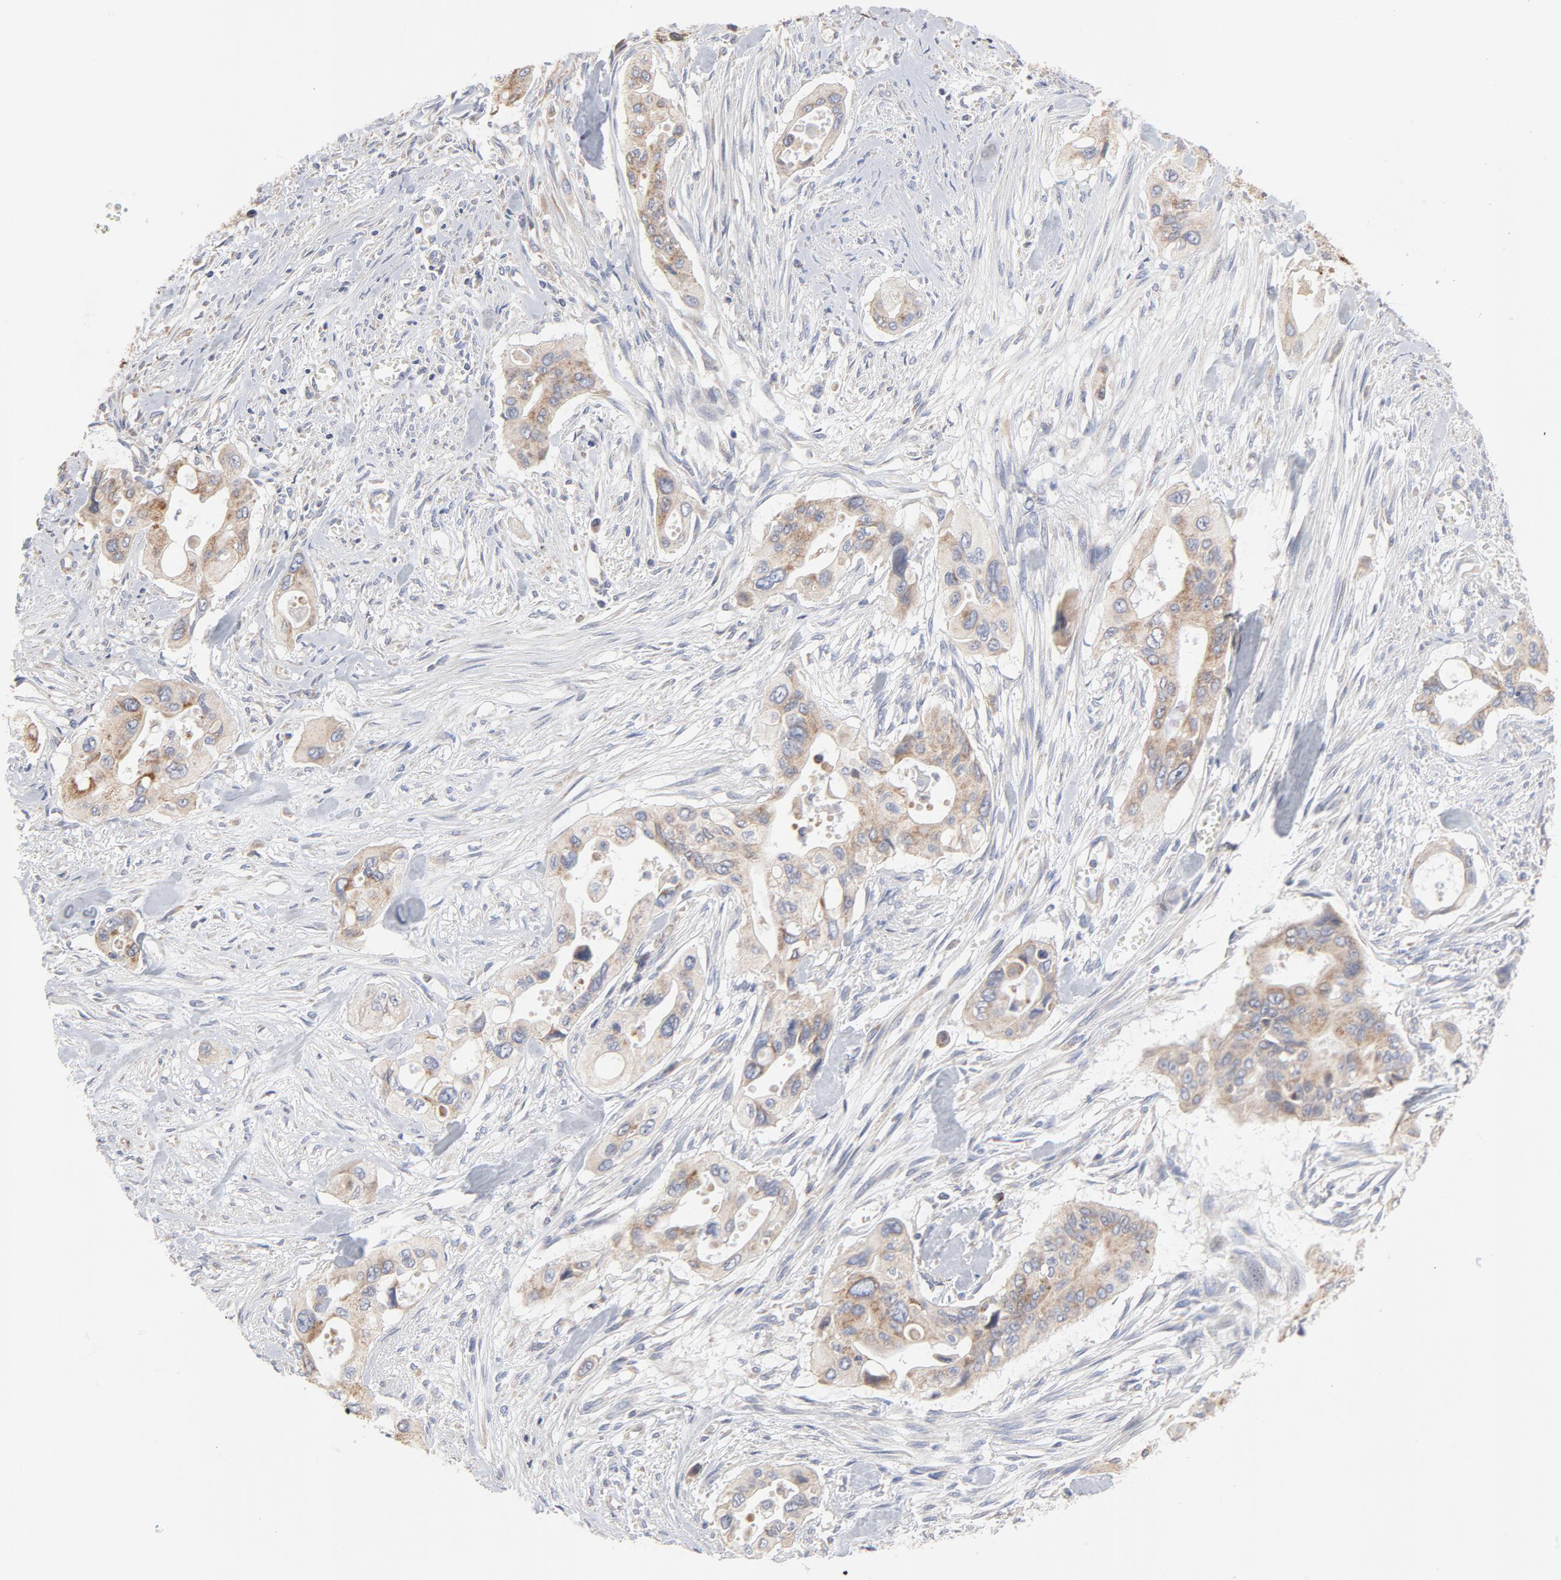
{"staining": {"intensity": "weak", "quantity": ">75%", "location": "cytoplasmic/membranous"}, "tissue": "pancreatic cancer", "cell_type": "Tumor cells", "image_type": "cancer", "snomed": [{"axis": "morphology", "description": "Adenocarcinoma, NOS"}, {"axis": "topography", "description": "Pancreas"}], "caption": "Approximately >75% of tumor cells in pancreatic cancer display weak cytoplasmic/membranous protein expression as visualized by brown immunohistochemical staining.", "gene": "PPFIBP2", "patient": {"sex": "male", "age": 77}}